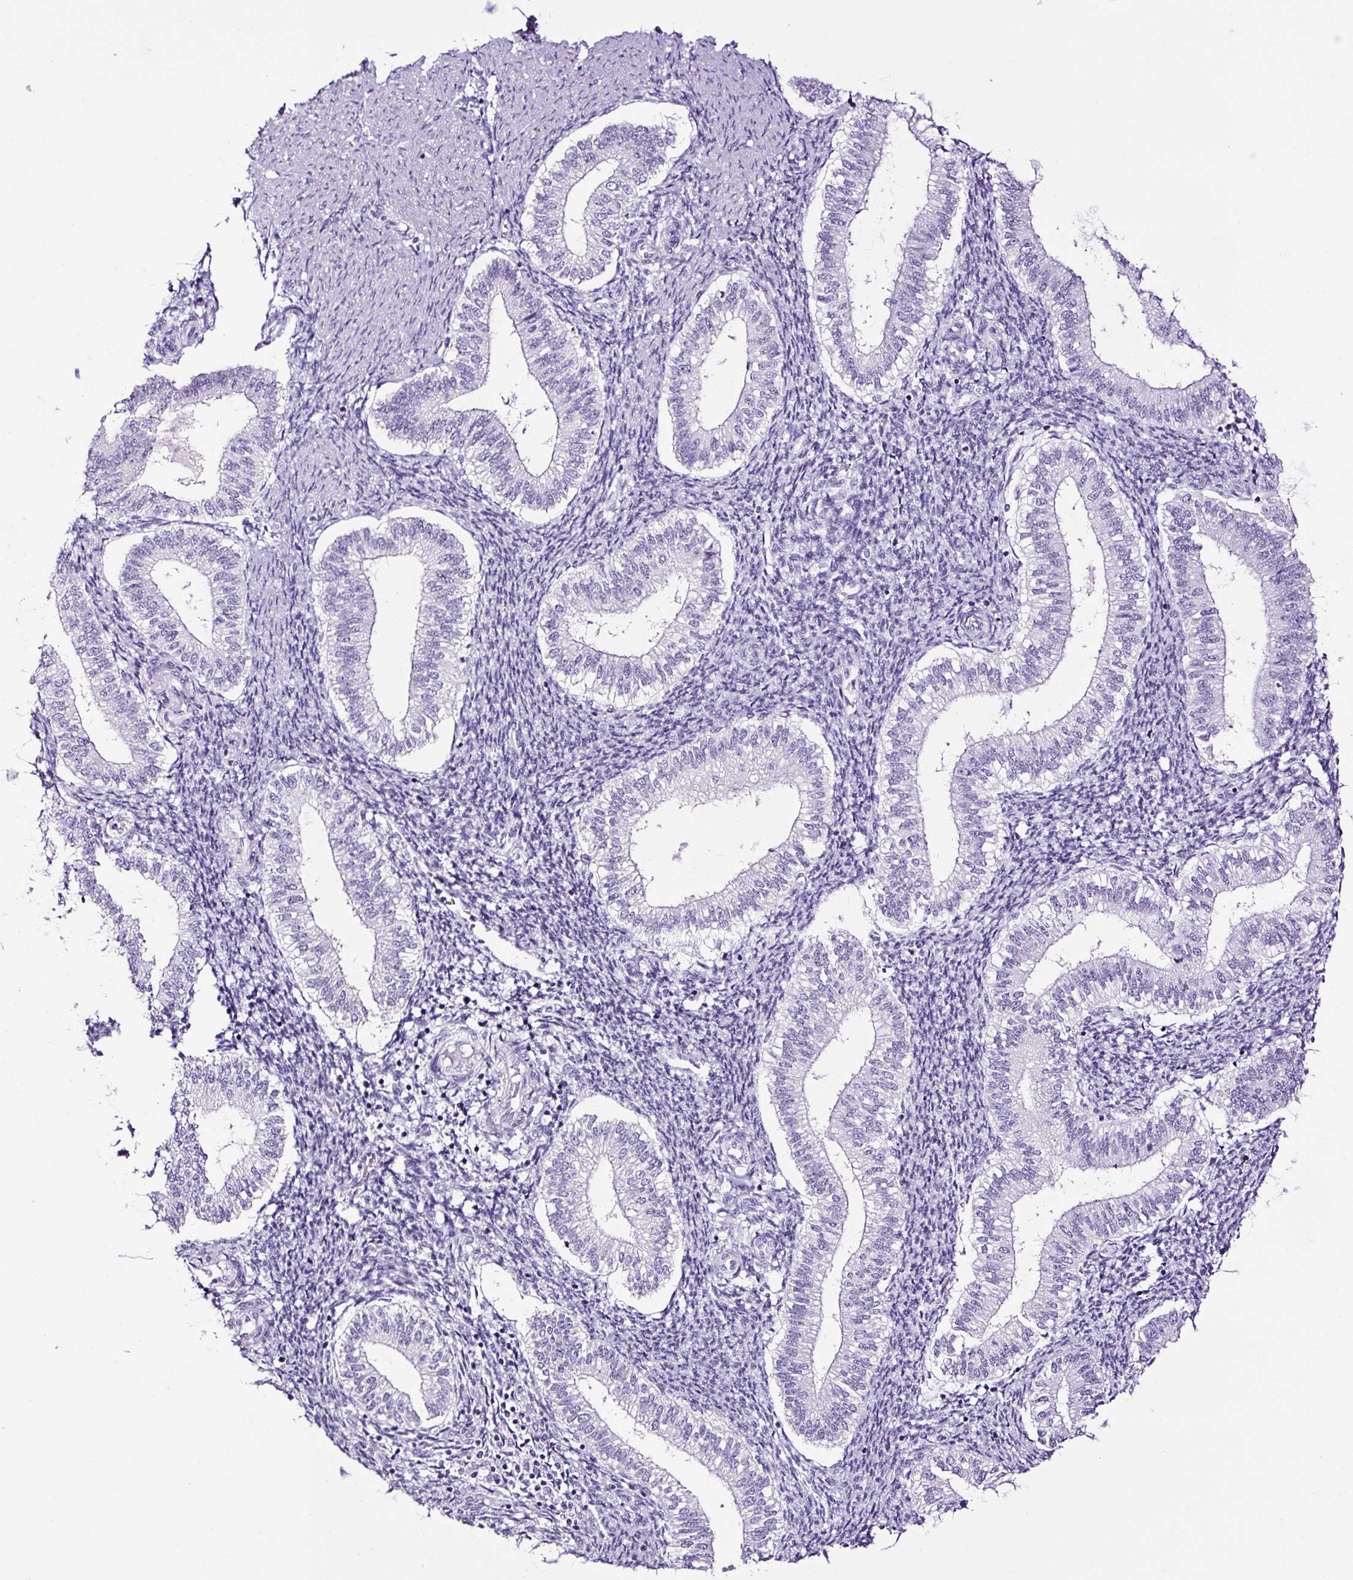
{"staining": {"intensity": "negative", "quantity": "none", "location": "none"}, "tissue": "endometrium", "cell_type": "Cells in endometrial stroma", "image_type": "normal", "snomed": [{"axis": "morphology", "description": "Normal tissue, NOS"}, {"axis": "topography", "description": "Endometrium"}], "caption": "Cells in endometrial stroma are negative for brown protein staining in unremarkable endometrium. The staining was performed using DAB to visualize the protein expression in brown, while the nuclei were stained in blue with hematoxylin (Magnification: 20x).", "gene": "NPHS2", "patient": {"sex": "female", "age": 25}}